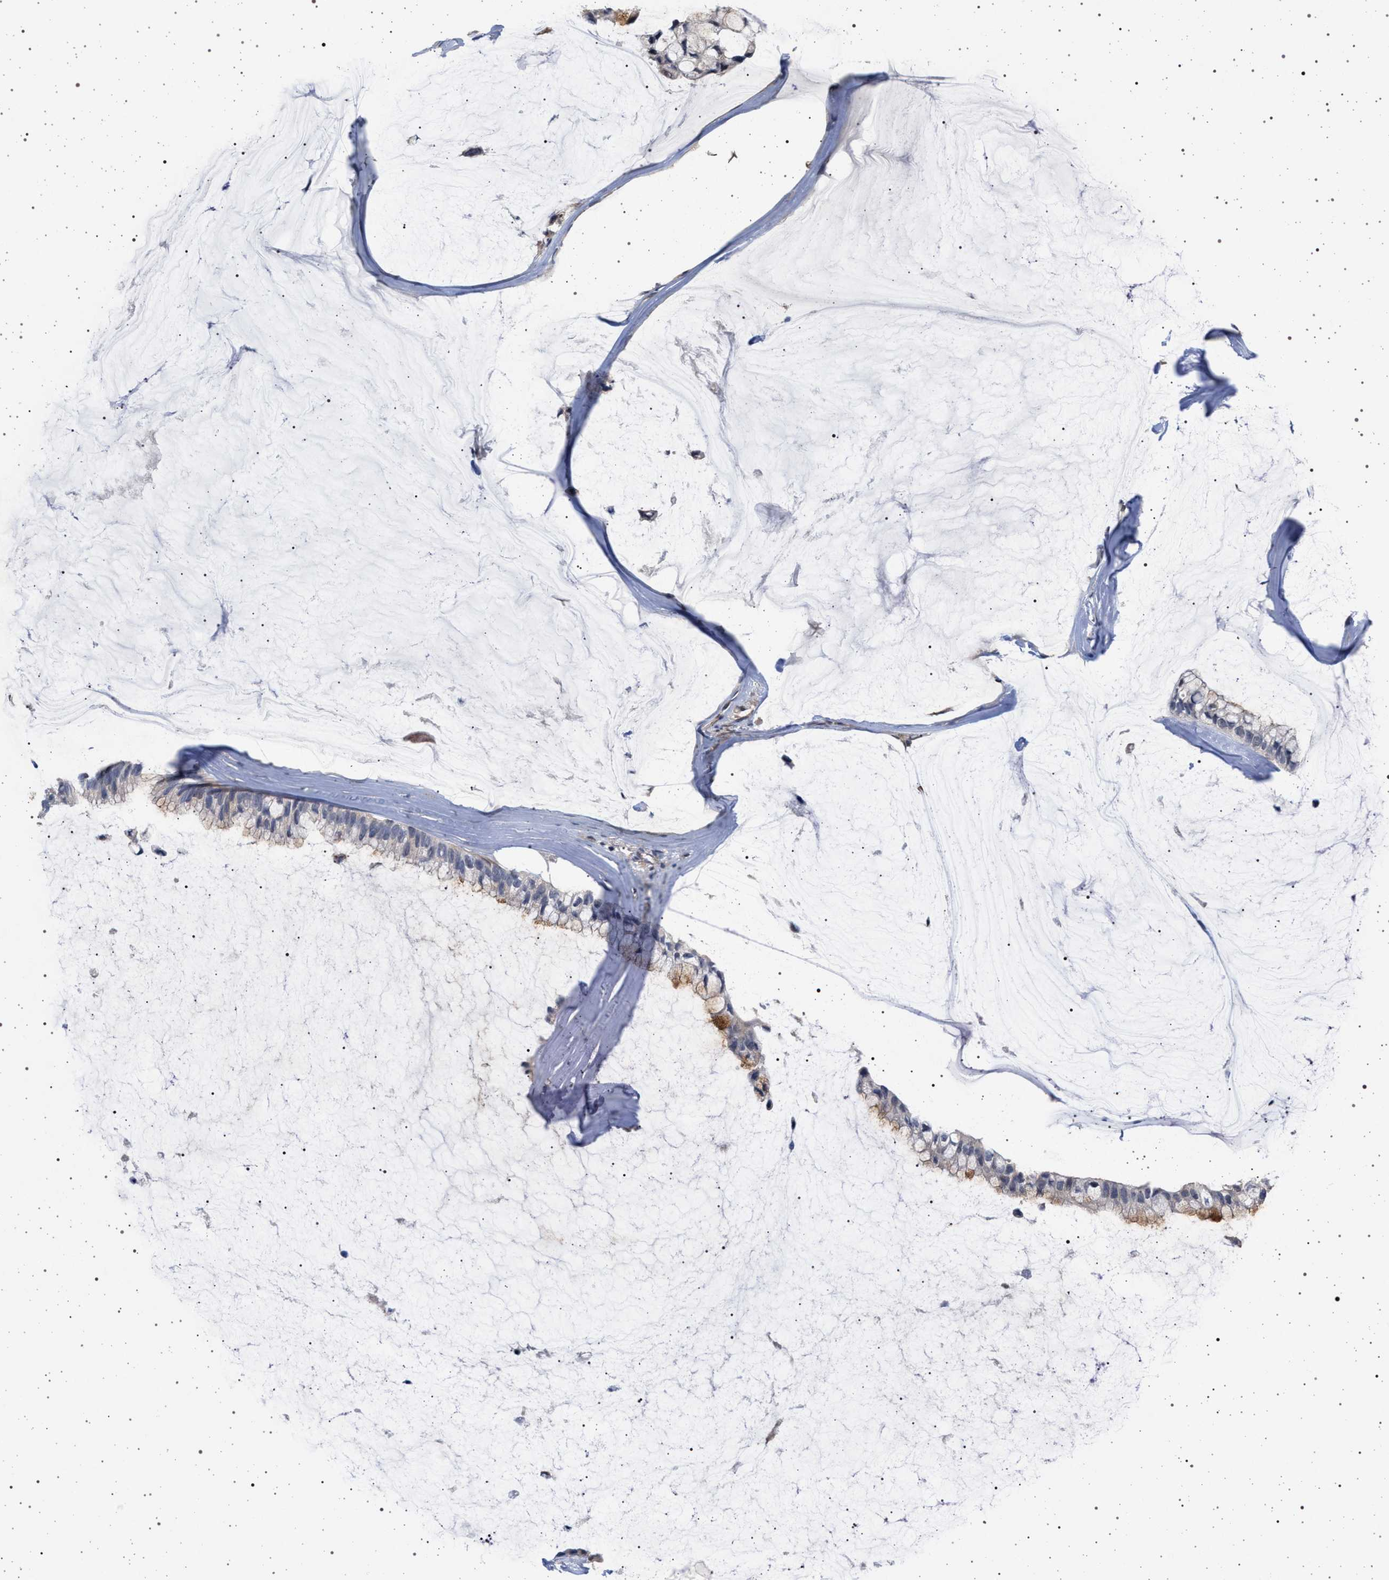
{"staining": {"intensity": "moderate", "quantity": "<25%", "location": "cytoplasmic/membranous"}, "tissue": "ovarian cancer", "cell_type": "Tumor cells", "image_type": "cancer", "snomed": [{"axis": "morphology", "description": "Cystadenocarcinoma, mucinous, NOS"}, {"axis": "topography", "description": "Ovary"}], "caption": "Human ovarian cancer stained with a protein marker reveals moderate staining in tumor cells.", "gene": "RBM48", "patient": {"sex": "female", "age": 39}}